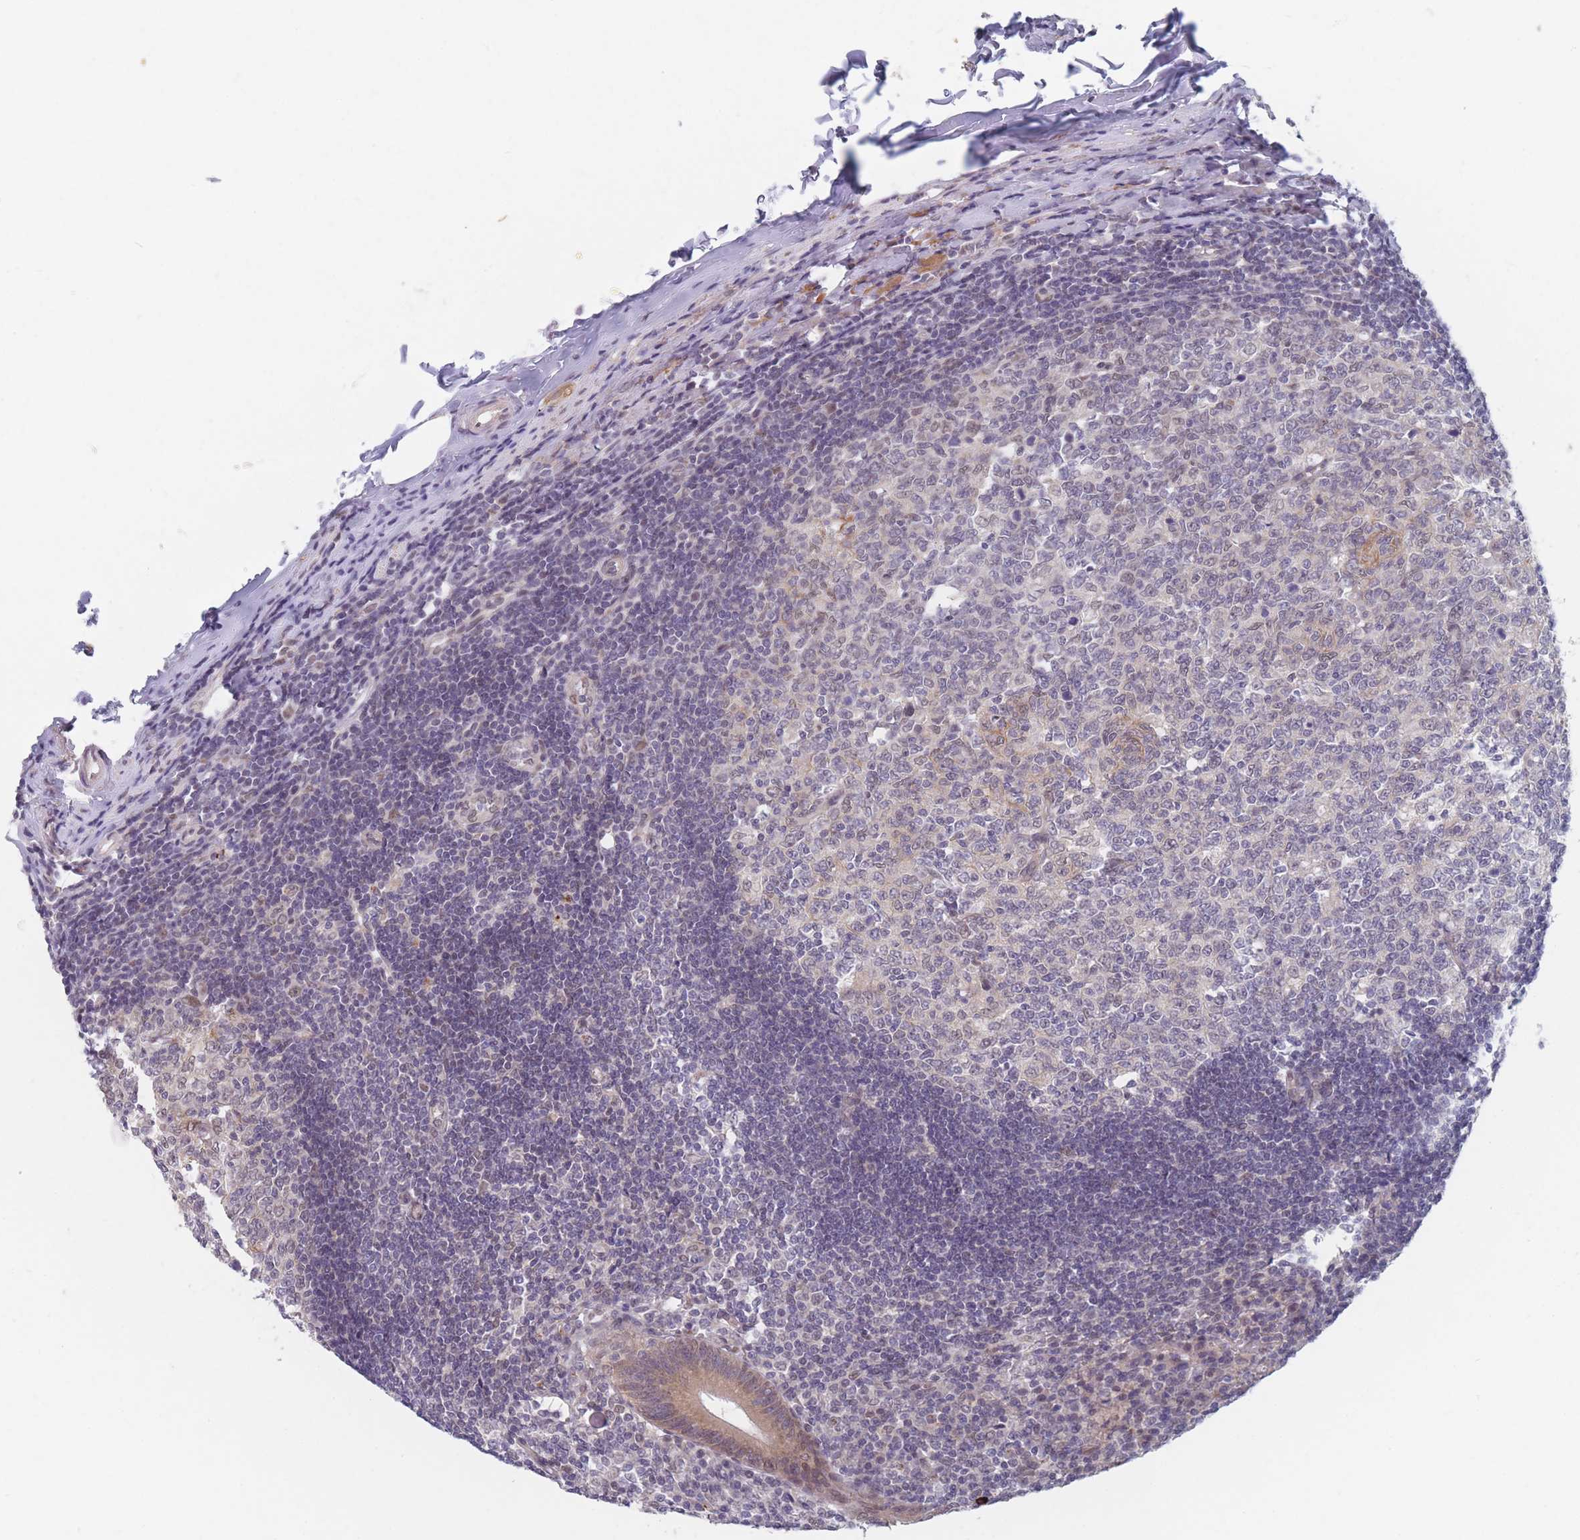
{"staining": {"intensity": "weak", "quantity": ">75%", "location": "cytoplasmic/membranous"}, "tissue": "appendix", "cell_type": "Glandular cells", "image_type": "normal", "snomed": [{"axis": "morphology", "description": "Normal tissue, NOS"}, {"axis": "topography", "description": "Appendix"}], "caption": "Protein analysis of unremarkable appendix reveals weak cytoplasmic/membranous staining in about >75% of glandular cells.", "gene": "ANKRD10", "patient": {"sex": "female", "age": 54}}